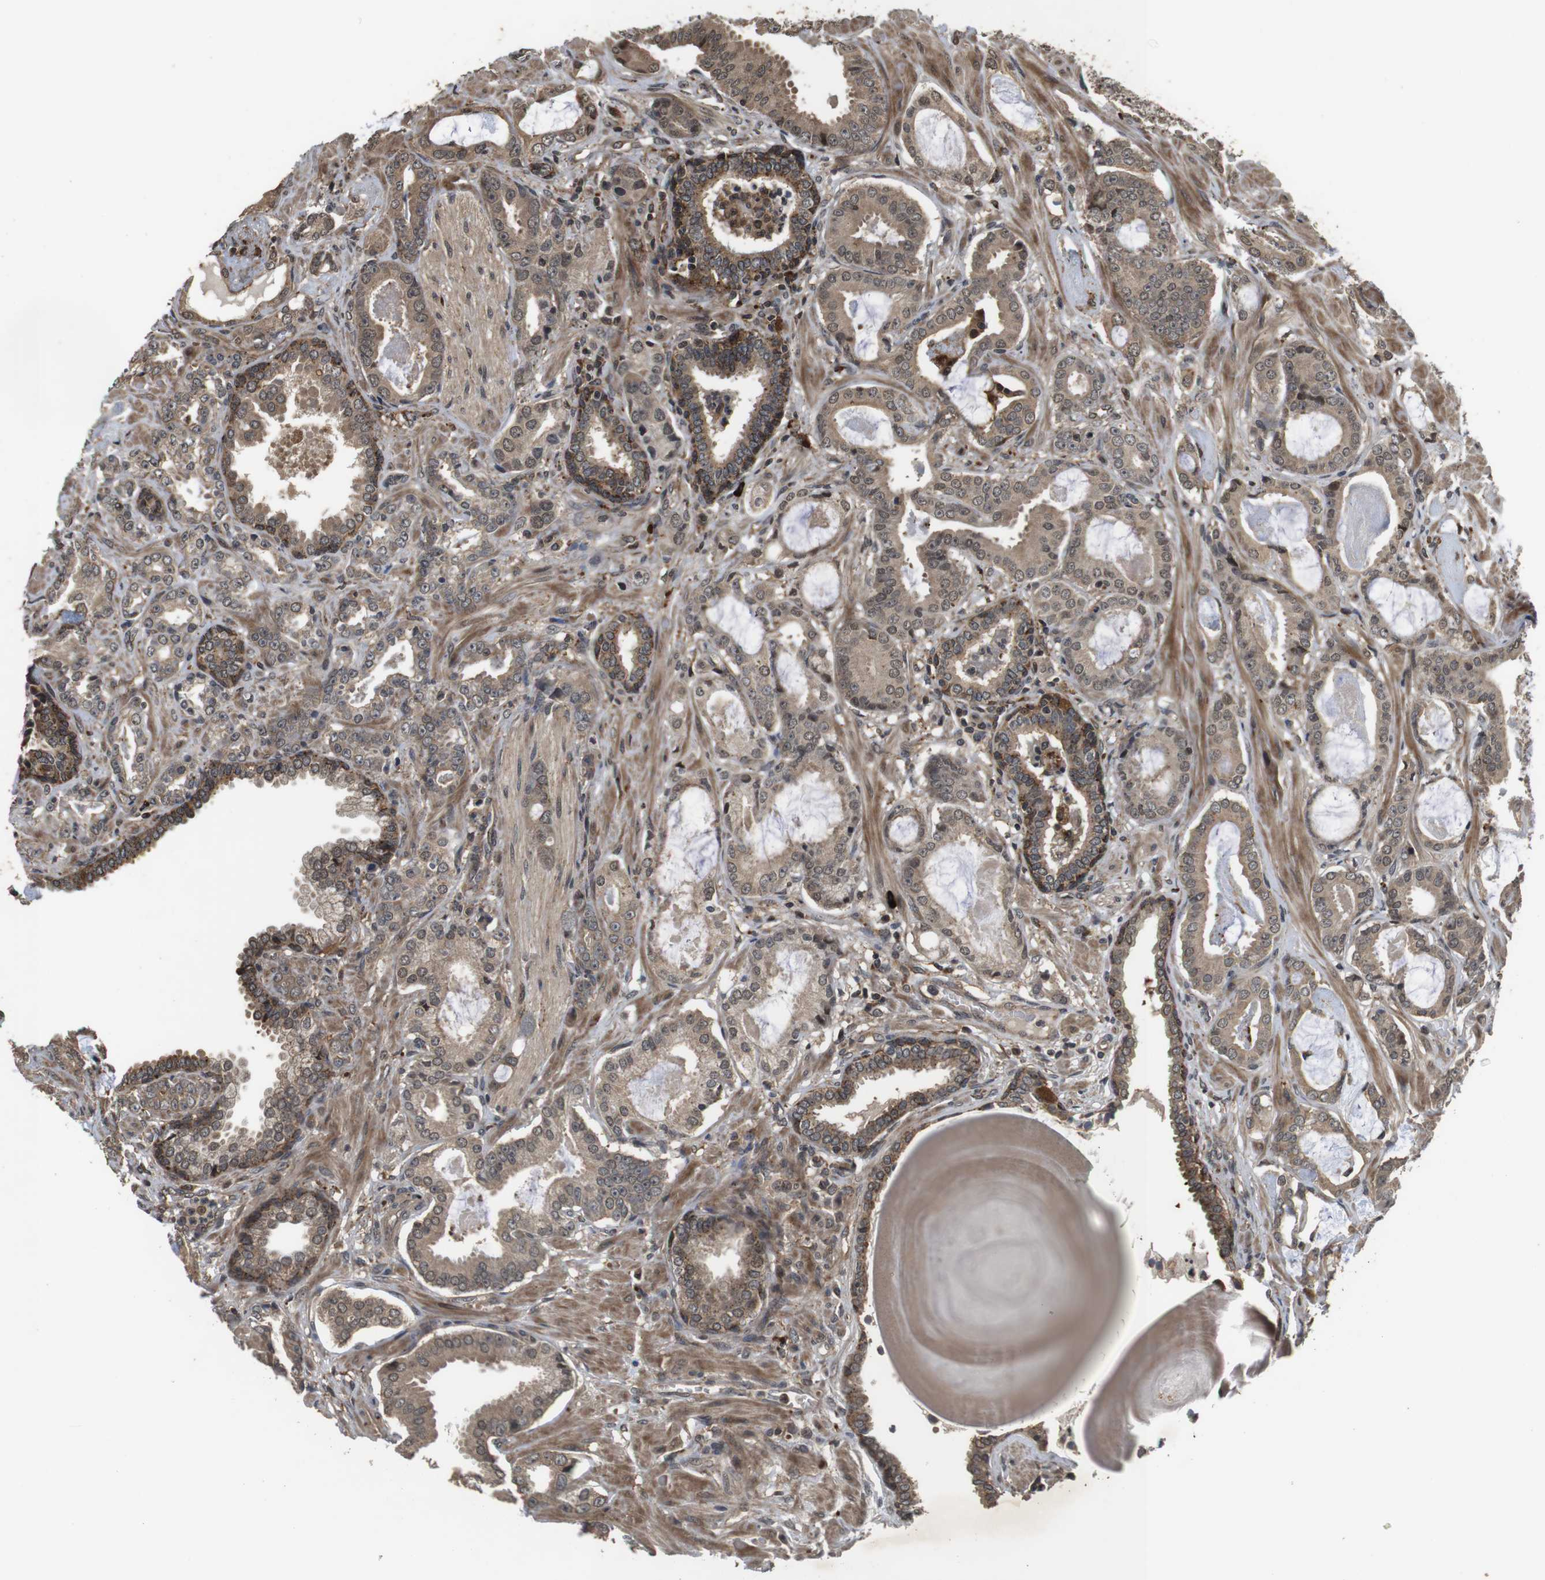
{"staining": {"intensity": "moderate", "quantity": ">75%", "location": "cytoplasmic/membranous"}, "tissue": "prostate cancer", "cell_type": "Tumor cells", "image_type": "cancer", "snomed": [{"axis": "morphology", "description": "Adenocarcinoma, Low grade"}, {"axis": "topography", "description": "Prostate"}], "caption": "DAB (3,3'-diaminobenzidine) immunohistochemical staining of adenocarcinoma (low-grade) (prostate) displays moderate cytoplasmic/membranous protein staining in about >75% of tumor cells.", "gene": "FZD10", "patient": {"sex": "male", "age": 53}}